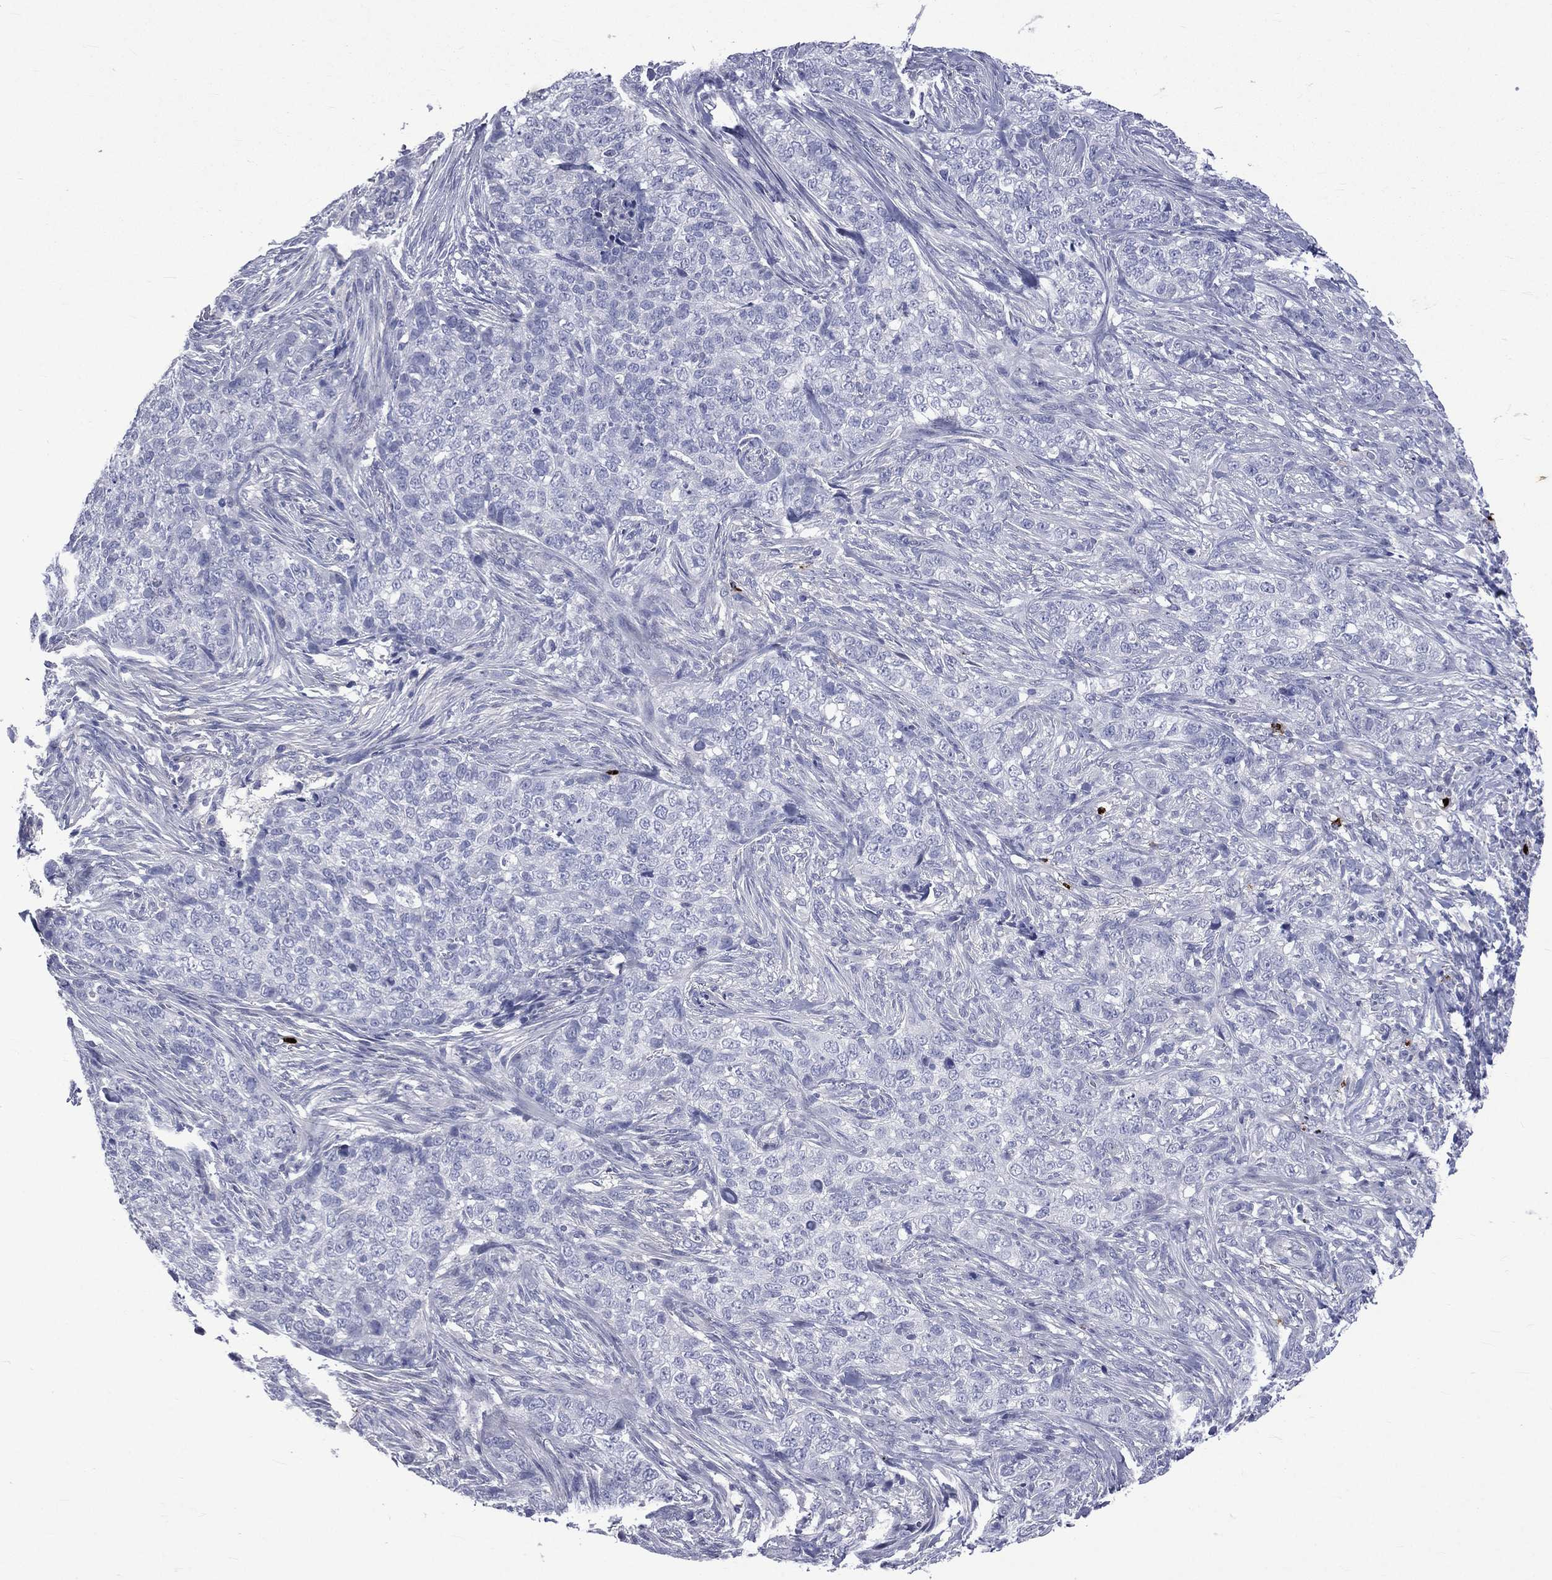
{"staining": {"intensity": "negative", "quantity": "none", "location": "none"}, "tissue": "skin cancer", "cell_type": "Tumor cells", "image_type": "cancer", "snomed": [{"axis": "morphology", "description": "Basal cell carcinoma"}, {"axis": "topography", "description": "Skin"}], "caption": "DAB immunohistochemical staining of human basal cell carcinoma (skin) demonstrates no significant positivity in tumor cells.", "gene": "ELANE", "patient": {"sex": "female", "age": 69}}